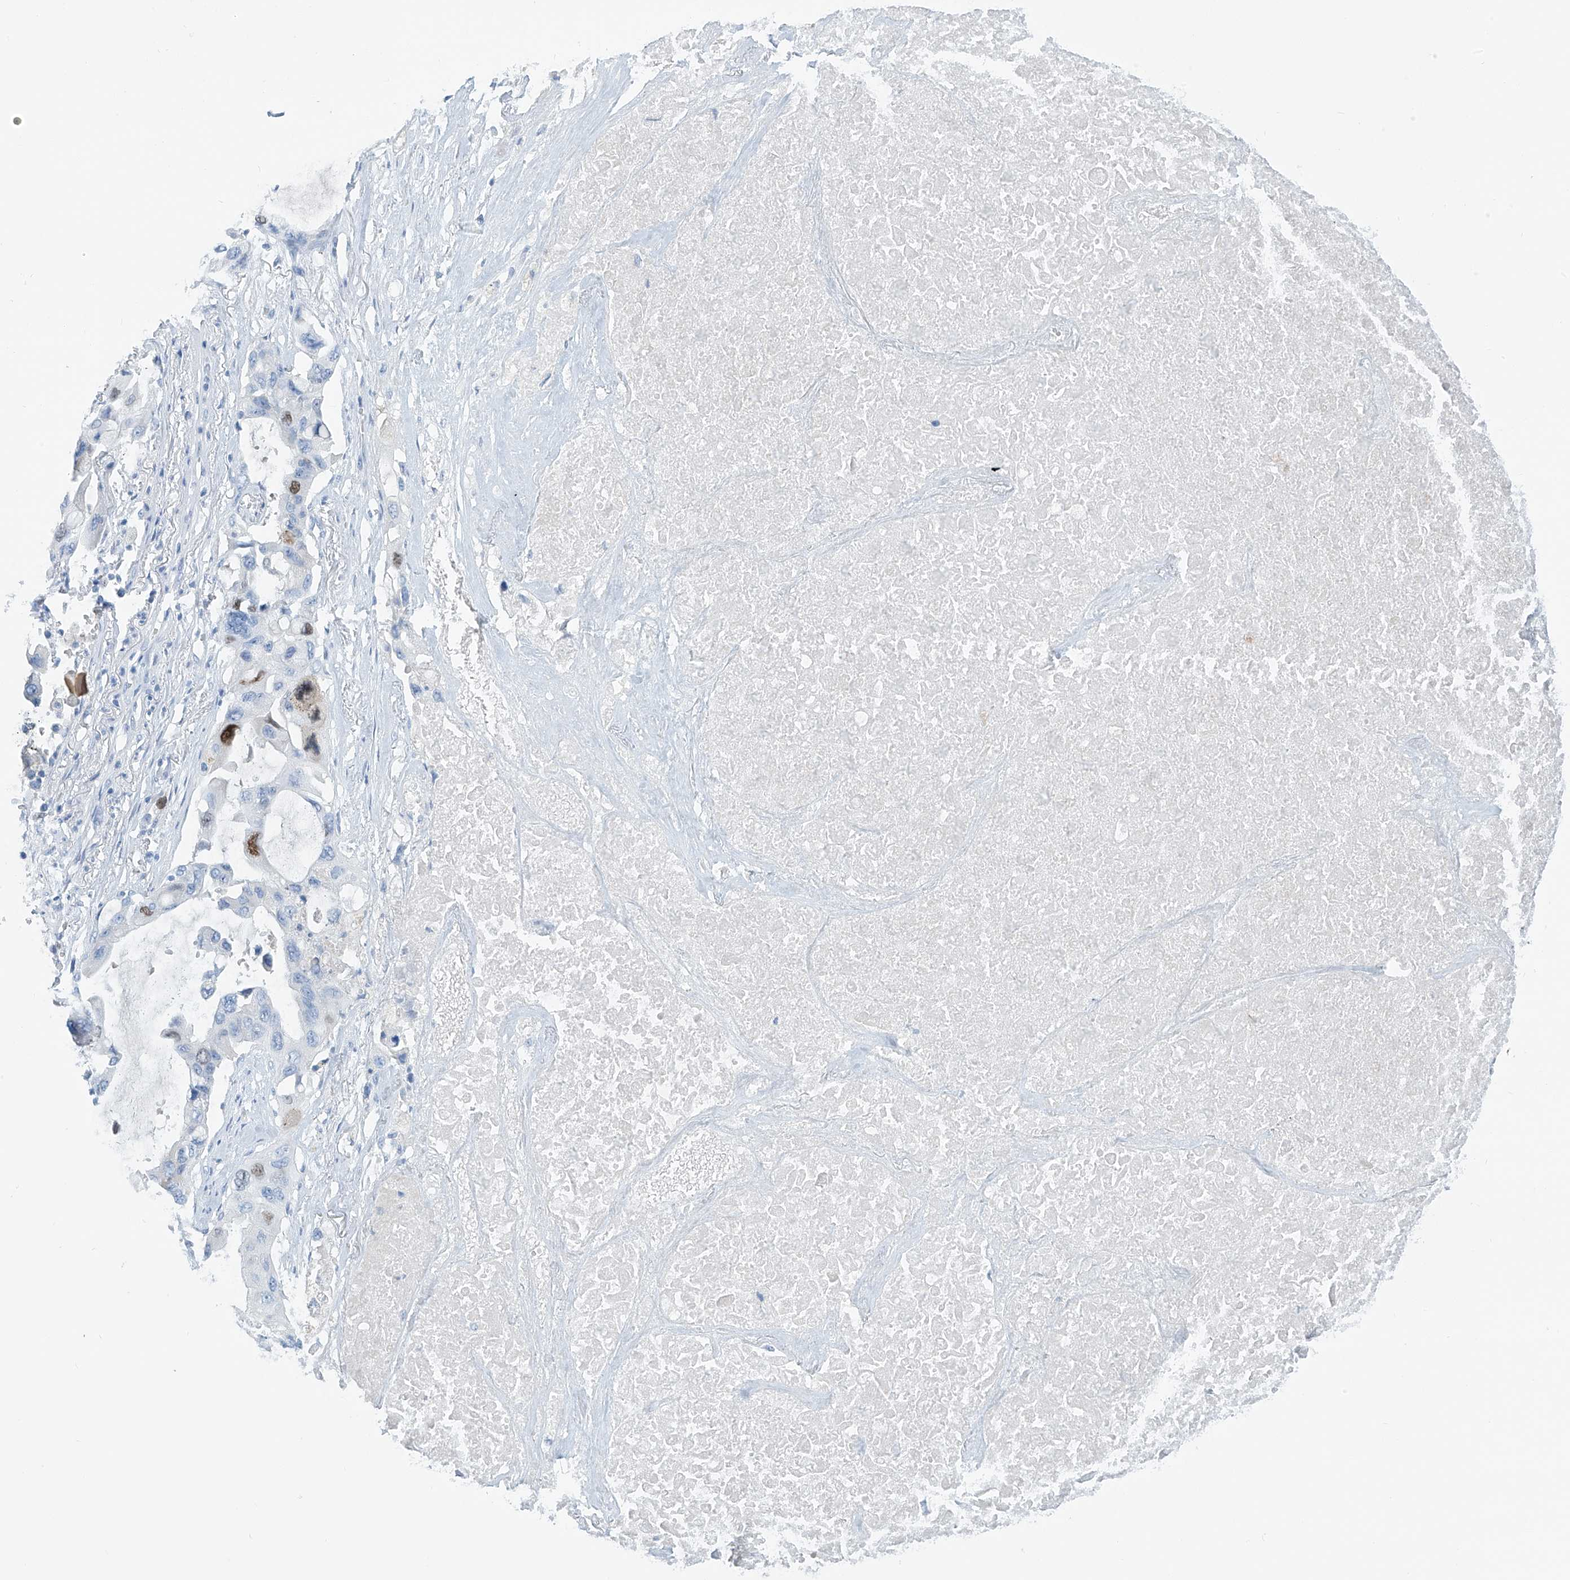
{"staining": {"intensity": "moderate", "quantity": "<25%", "location": "nuclear"}, "tissue": "lung cancer", "cell_type": "Tumor cells", "image_type": "cancer", "snomed": [{"axis": "morphology", "description": "Squamous cell carcinoma, NOS"}, {"axis": "topography", "description": "Lung"}], "caption": "The micrograph demonstrates staining of lung cancer (squamous cell carcinoma), revealing moderate nuclear protein staining (brown color) within tumor cells. (Stains: DAB in brown, nuclei in blue, Microscopy: brightfield microscopy at high magnification).", "gene": "SGO2", "patient": {"sex": "female", "age": 73}}